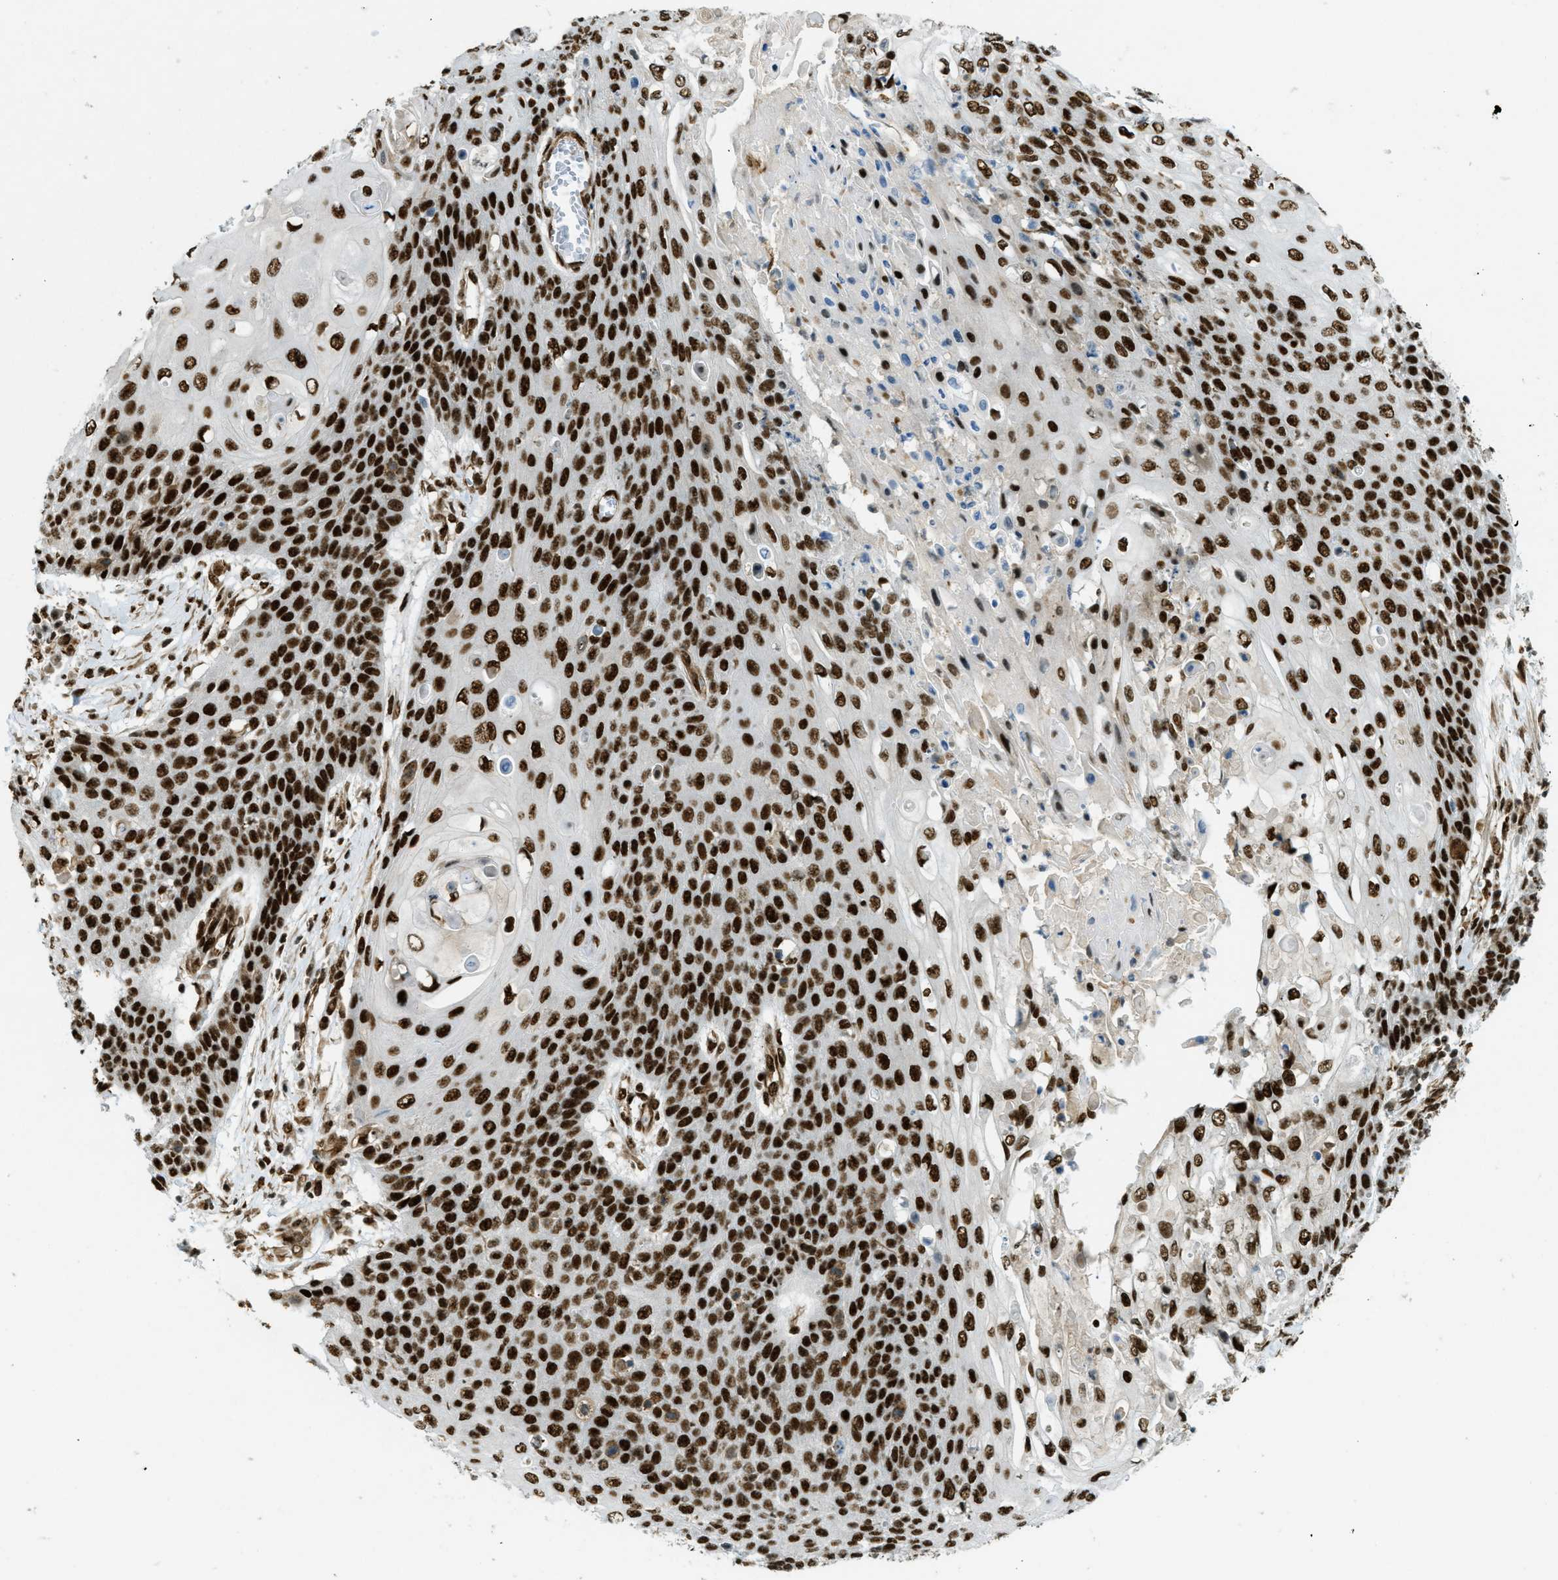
{"staining": {"intensity": "strong", "quantity": ">75%", "location": "nuclear"}, "tissue": "cervical cancer", "cell_type": "Tumor cells", "image_type": "cancer", "snomed": [{"axis": "morphology", "description": "Squamous cell carcinoma, NOS"}, {"axis": "topography", "description": "Cervix"}], "caption": "Human cervical cancer (squamous cell carcinoma) stained for a protein (brown) demonstrates strong nuclear positive expression in about >75% of tumor cells.", "gene": "ZFR", "patient": {"sex": "female", "age": 39}}